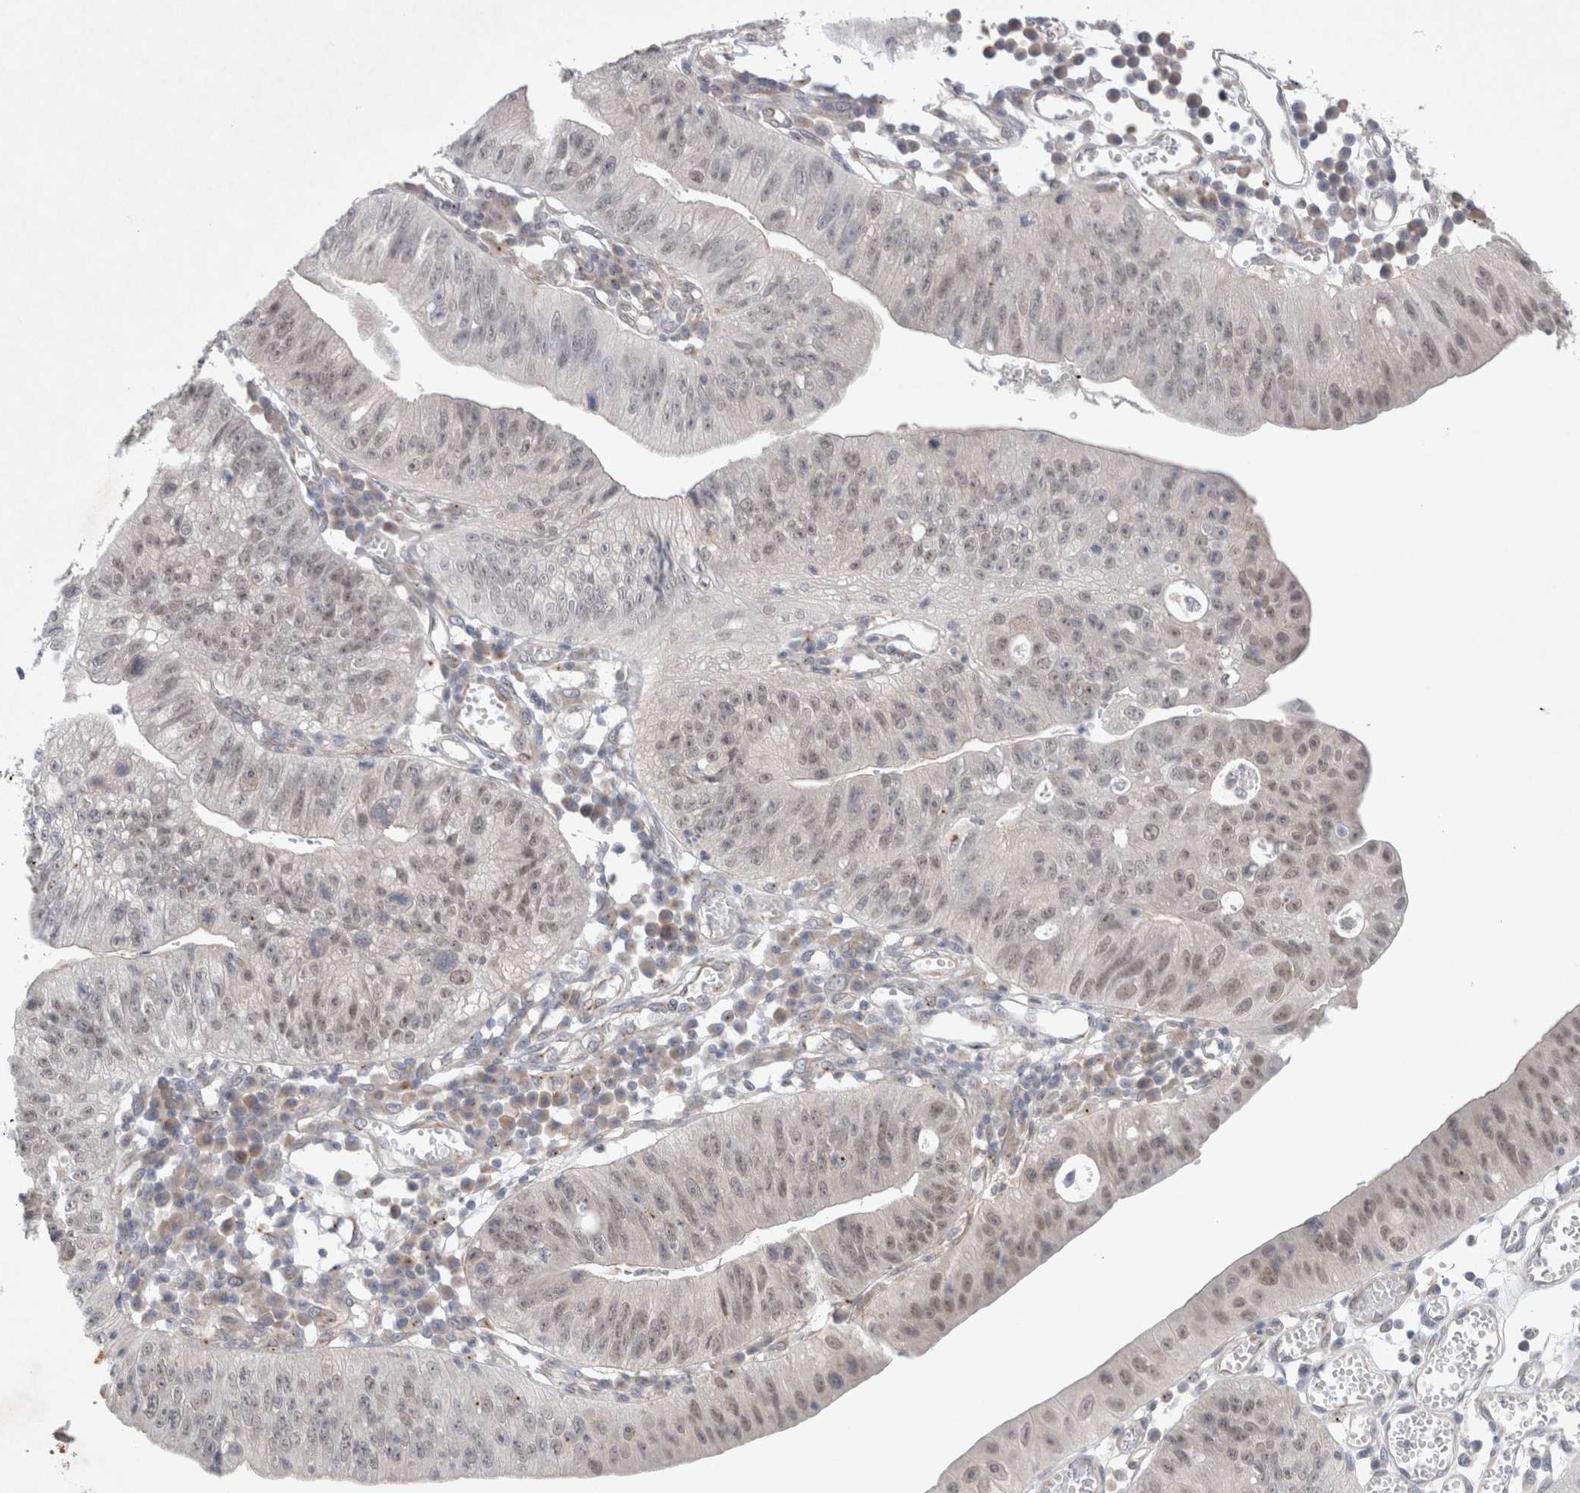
{"staining": {"intensity": "weak", "quantity": "<25%", "location": "nuclear"}, "tissue": "stomach cancer", "cell_type": "Tumor cells", "image_type": "cancer", "snomed": [{"axis": "morphology", "description": "Adenocarcinoma, NOS"}, {"axis": "topography", "description": "Stomach"}], "caption": "Tumor cells show no significant staining in stomach cancer (adenocarcinoma).", "gene": "BICD2", "patient": {"sex": "male", "age": 59}}